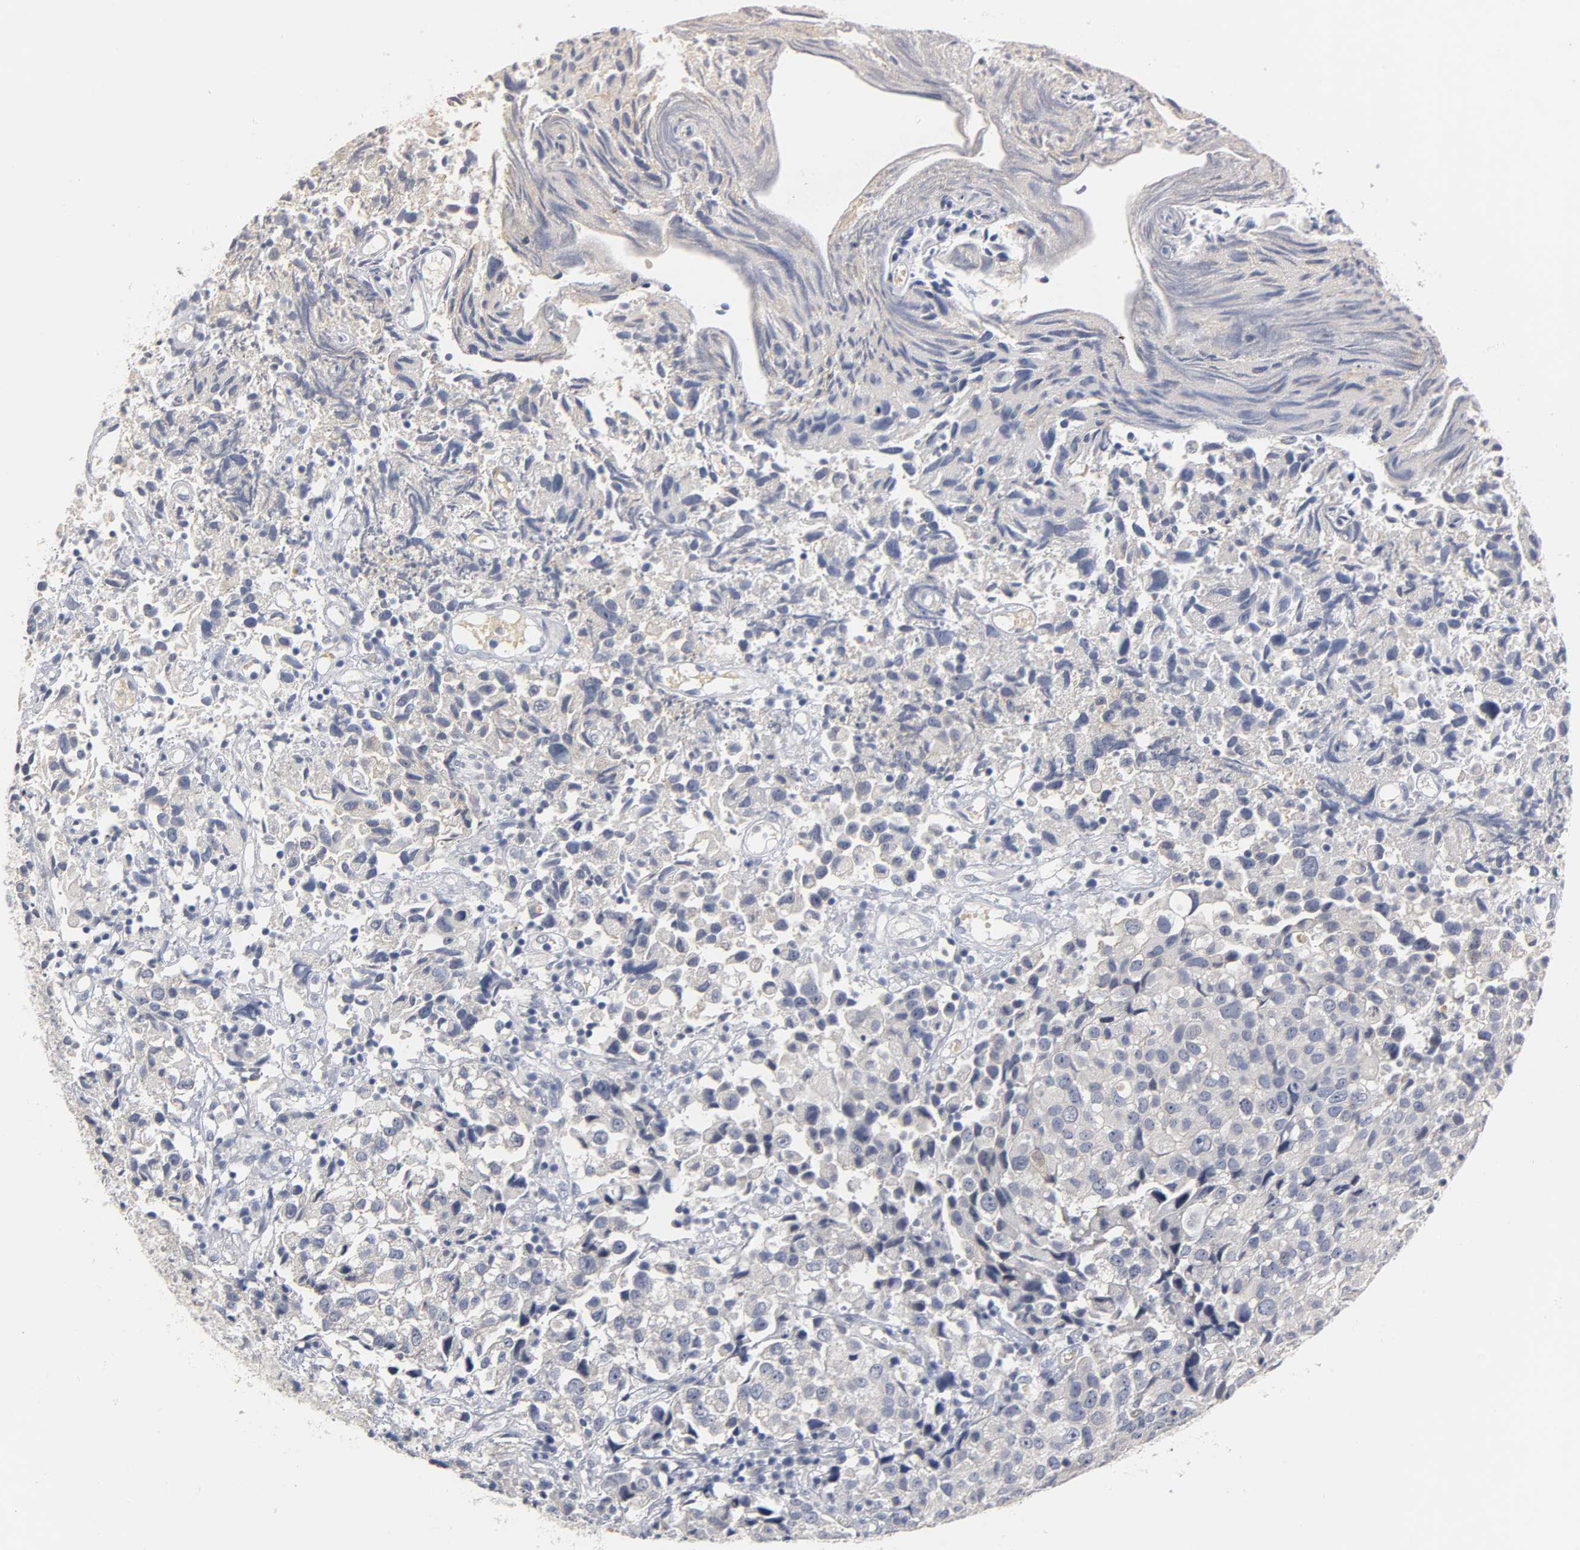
{"staining": {"intensity": "negative", "quantity": "none", "location": "none"}, "tissue": "urothelial cancer", "cell_type": "Tumor cells", "image_type": "cancer", "snomed": [{"axis": "morphology", "description": "Urothelial carcinoma, High grade"}, {"axis": "topography", "description": "Urinary bladder"}], "caption": "An immunohistochemistry histopathology image of urothelial carcinoma (high-grade) is shown. There is no staining in tumor cells of urothelial carcinoma (high-grade). (Immunohistochemistry, brightfield microscopy, high magnification).", "gene": "OVOL1", "patient": {"sex": "female", "age": 75}}